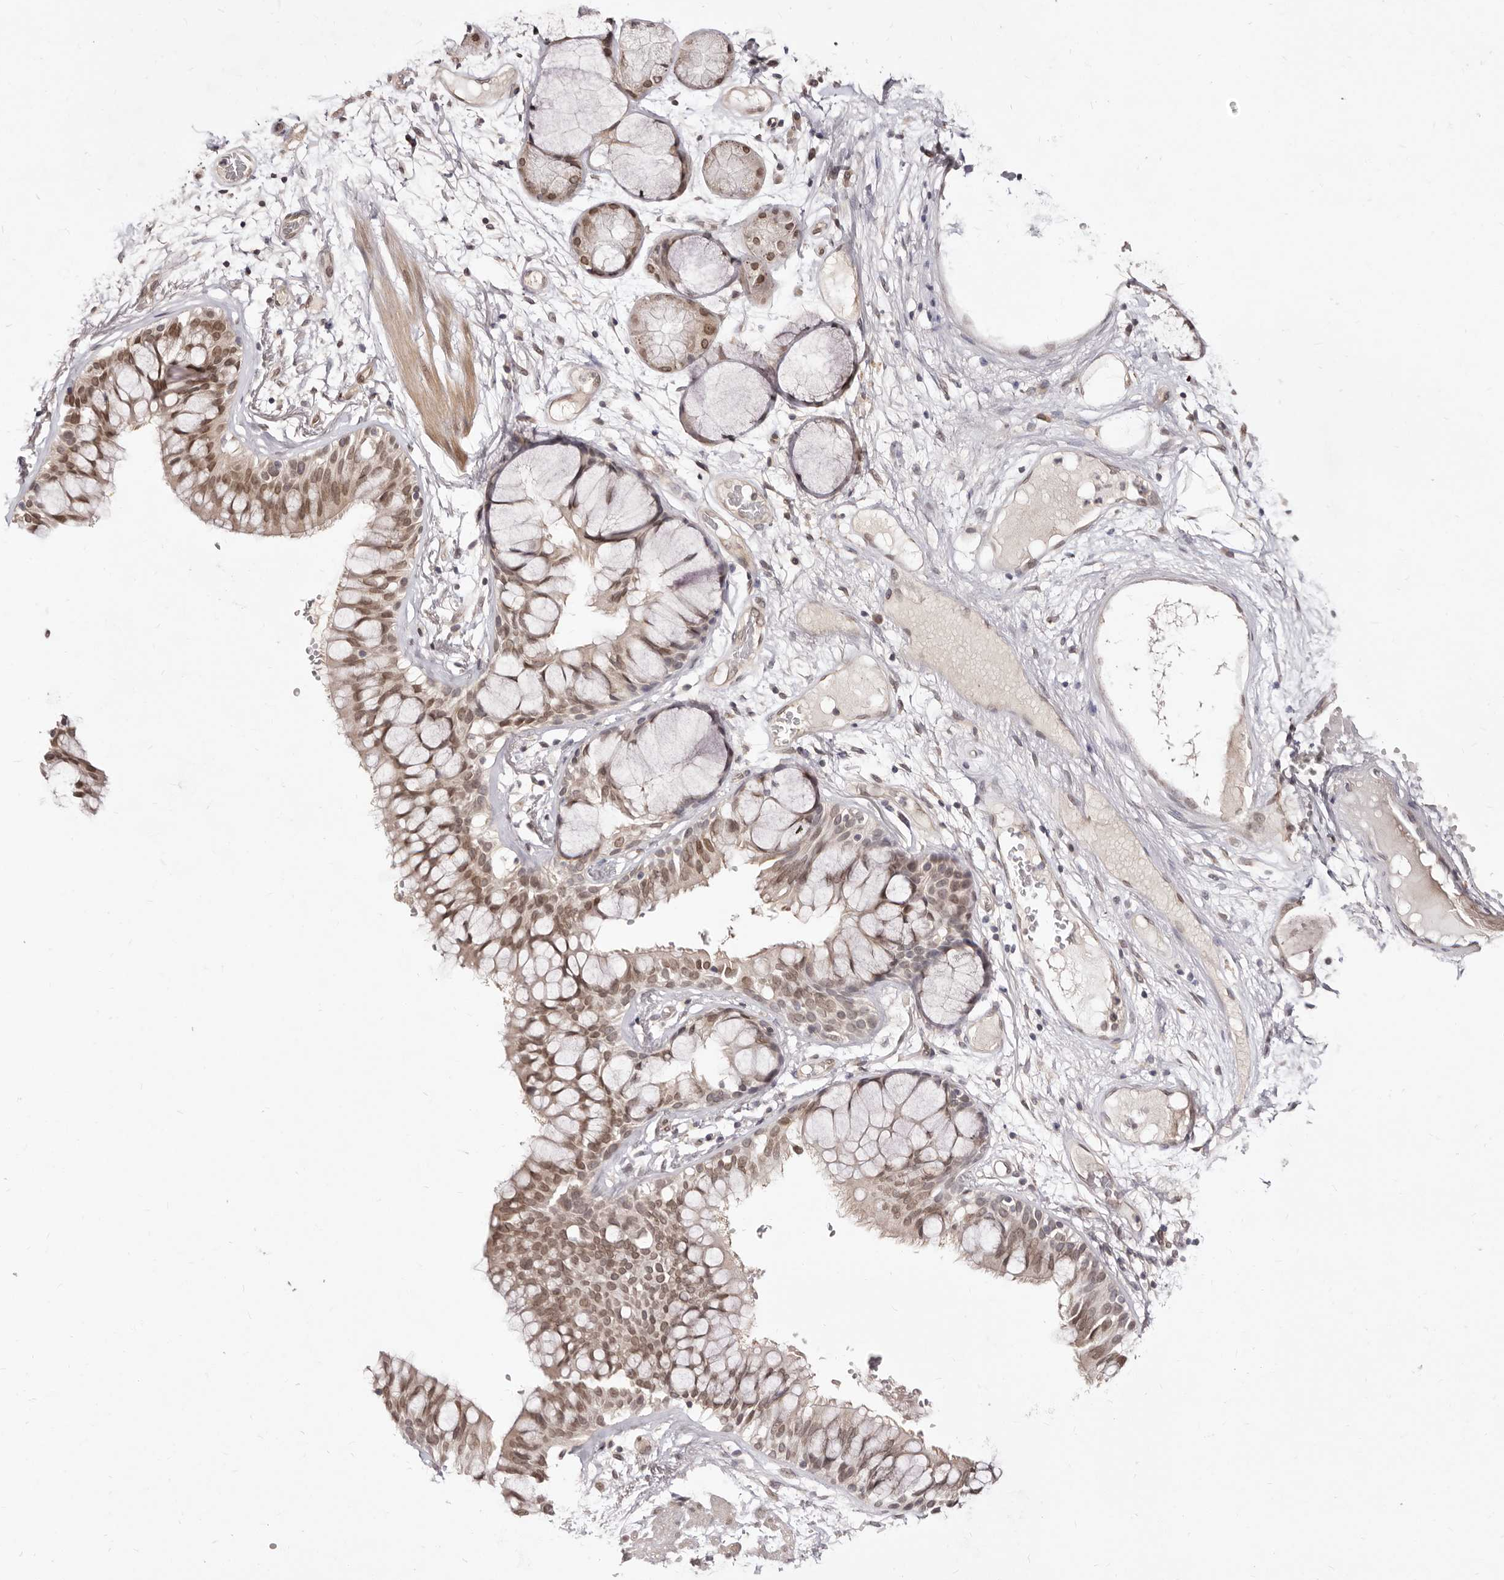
{"staining": {"intensity": "weak", "quantity": "<25%", "location": "cytoplasmic/membranous"}, "tissue": "adipose tissue", "cell_type": "Adipocytes", "image_type": "normal", "snomed": [{"axis": "morphology", "description": "Normal tissue, NOS"}, {"axis": "topography", "description": "Bronchus"}], "caption": "IHC of normal adipose tissue reveals no expression in adipocytes.", "gene": "LCORL", "patient": {"sex": "male", "age": 66}}